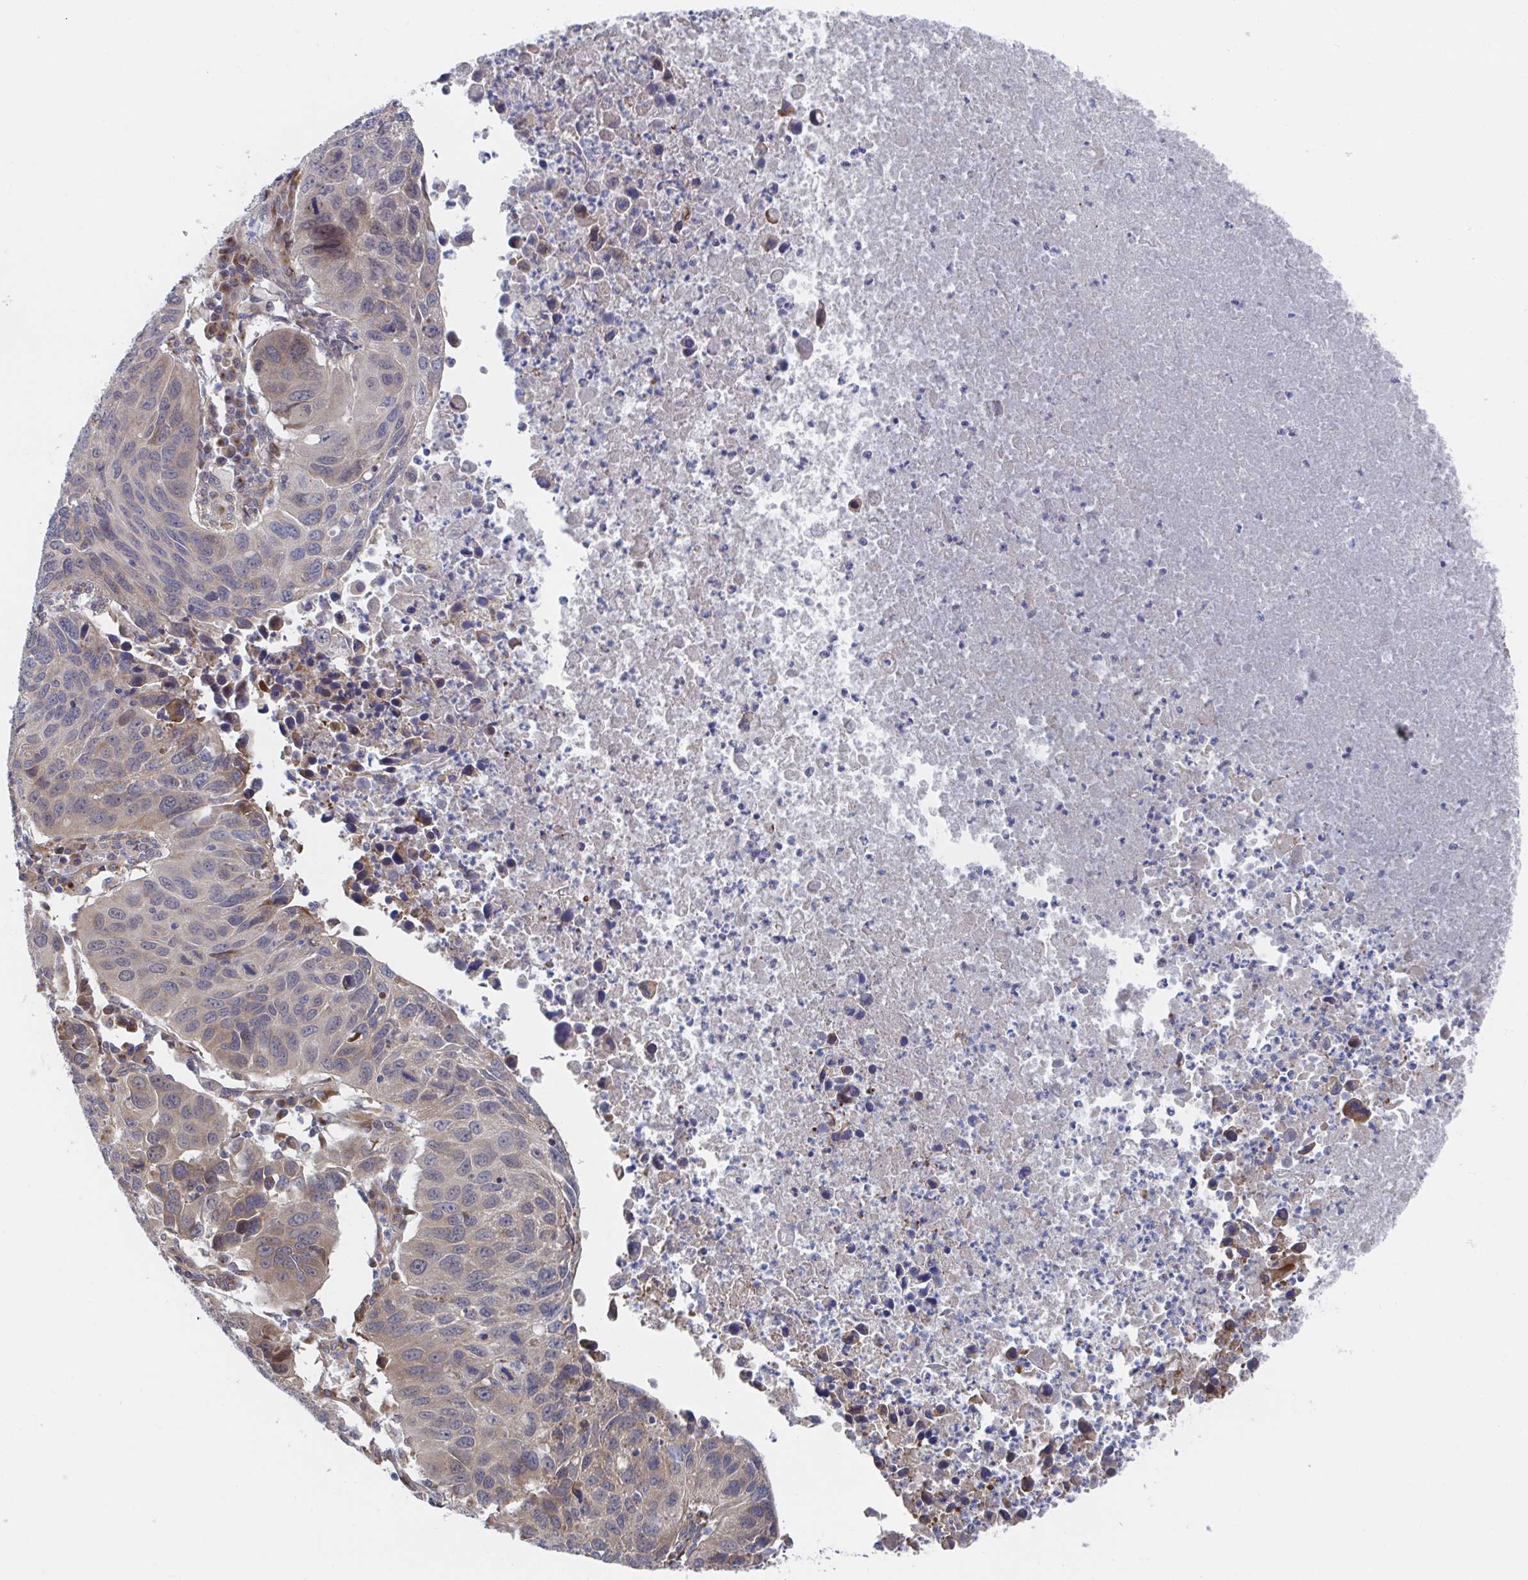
{"staining": {"intensity": "moderate", "quantity": "<25%", "location": "cytoplasmic/membranous"}, "tissue": "lung cancer", "cell_type": "Tumor cells", "image_type": "cancer", "snomed": [{"axis": "morphology", "description": "Squamous cell carcinoma, NOS"}, {"axis": "topography", "description": "Lung"}], "caption": "Human squamous cell carcinoma (lung) stained for a protein (brown) exhibits moderate cytoplasmic/membranous positive positivity in approximately <25% of tumor cells.", "gene": "FJX1", "patient": {"sex": "female", "age": 61}}